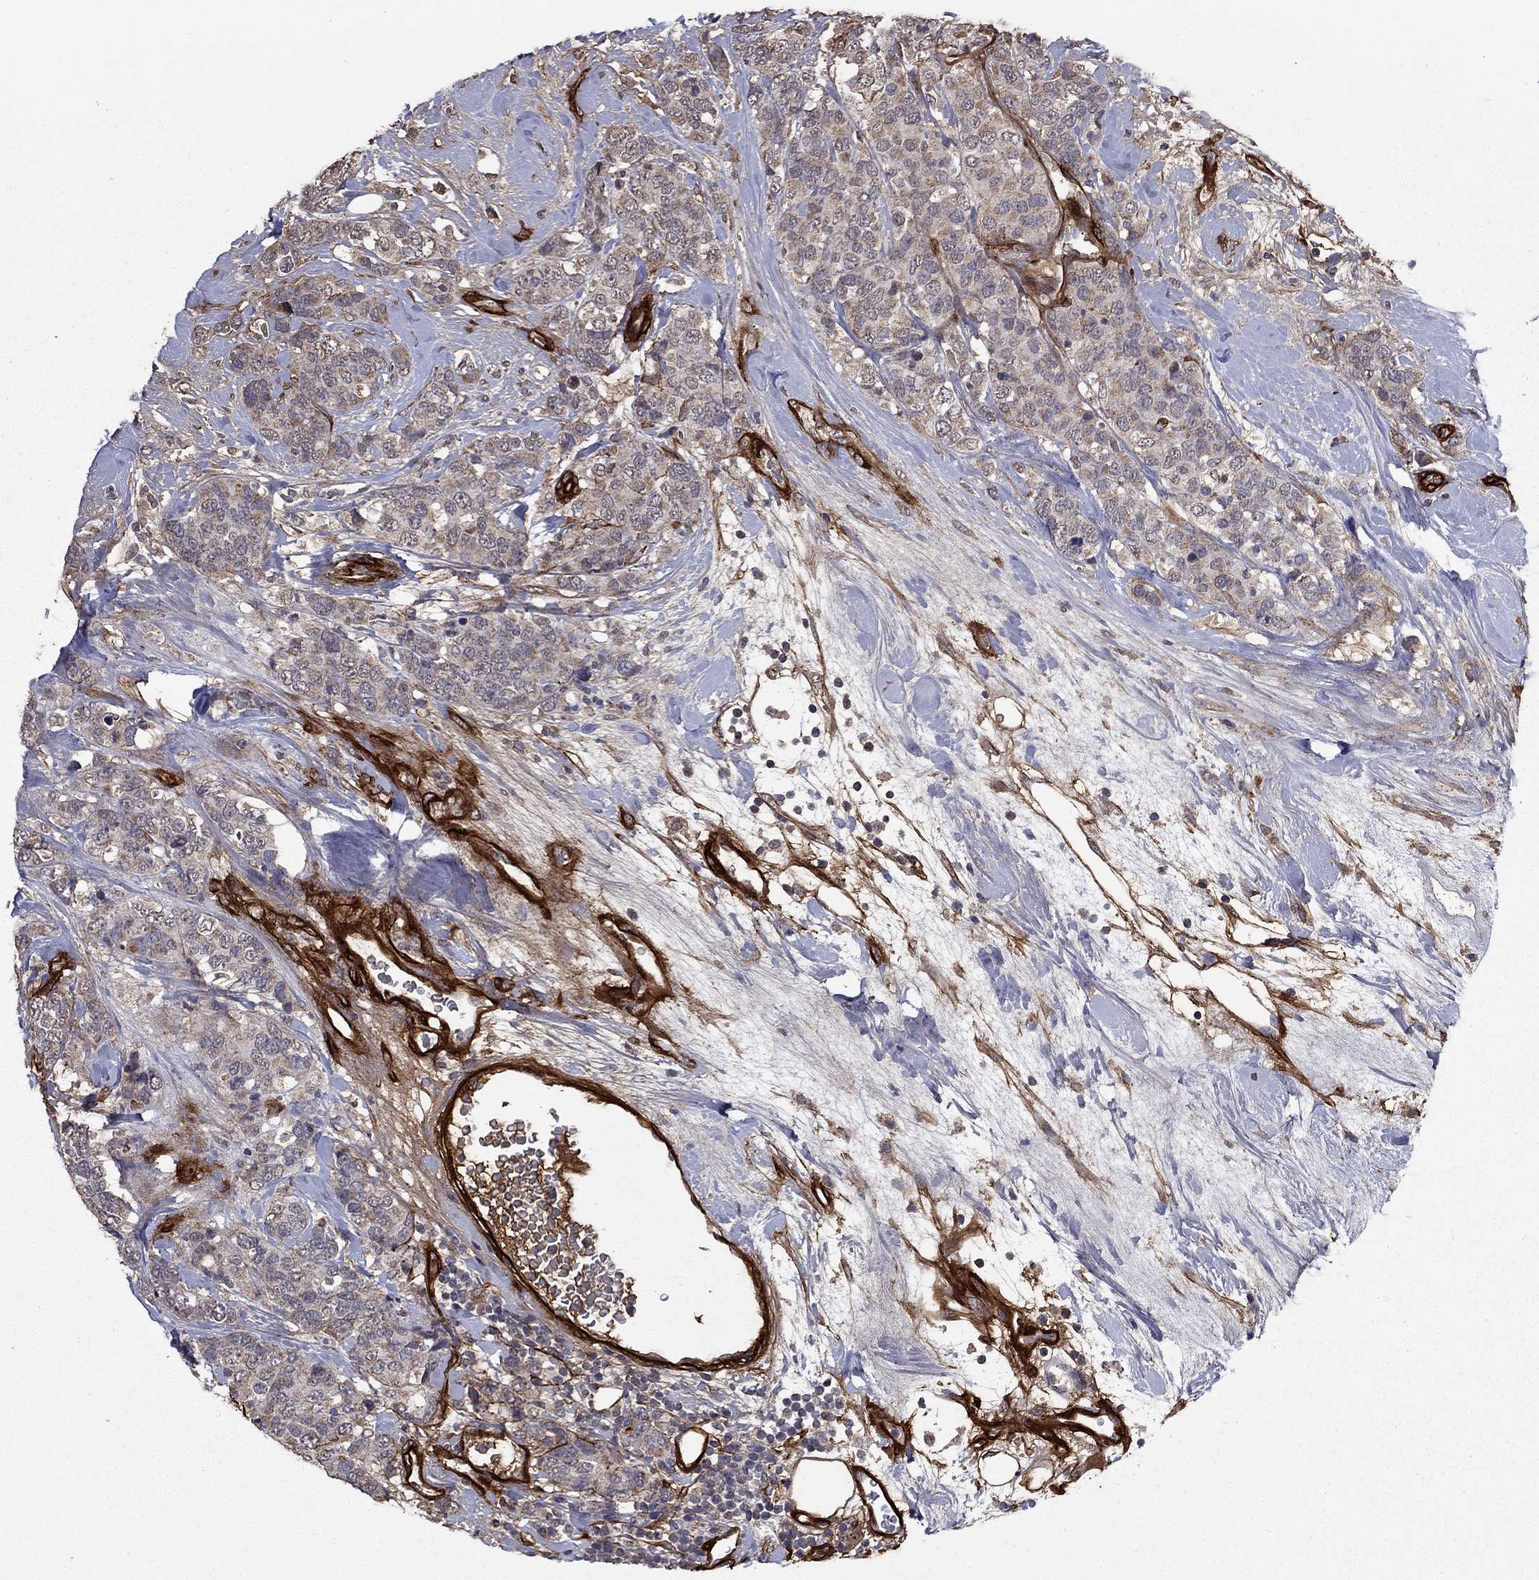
{"staining": {"intensity": "negative", "quantity": "none", "location": "none"}, "tissue": "breast cancer", "cell_type": "Tumor cells", "image_type": "cancer", "snomed": [{"axis": "morphology", "description": "Lobular carcinoma"}, {"axis": "topography", "description": "Breast"}], "caption": "Immunohistochemistry (IHC) of human breast cancer (lobular carcinoma) reveals no expression in tumor cells.", "gene": "COL18A1", "patient": {"sex": "female", "age": 59}}